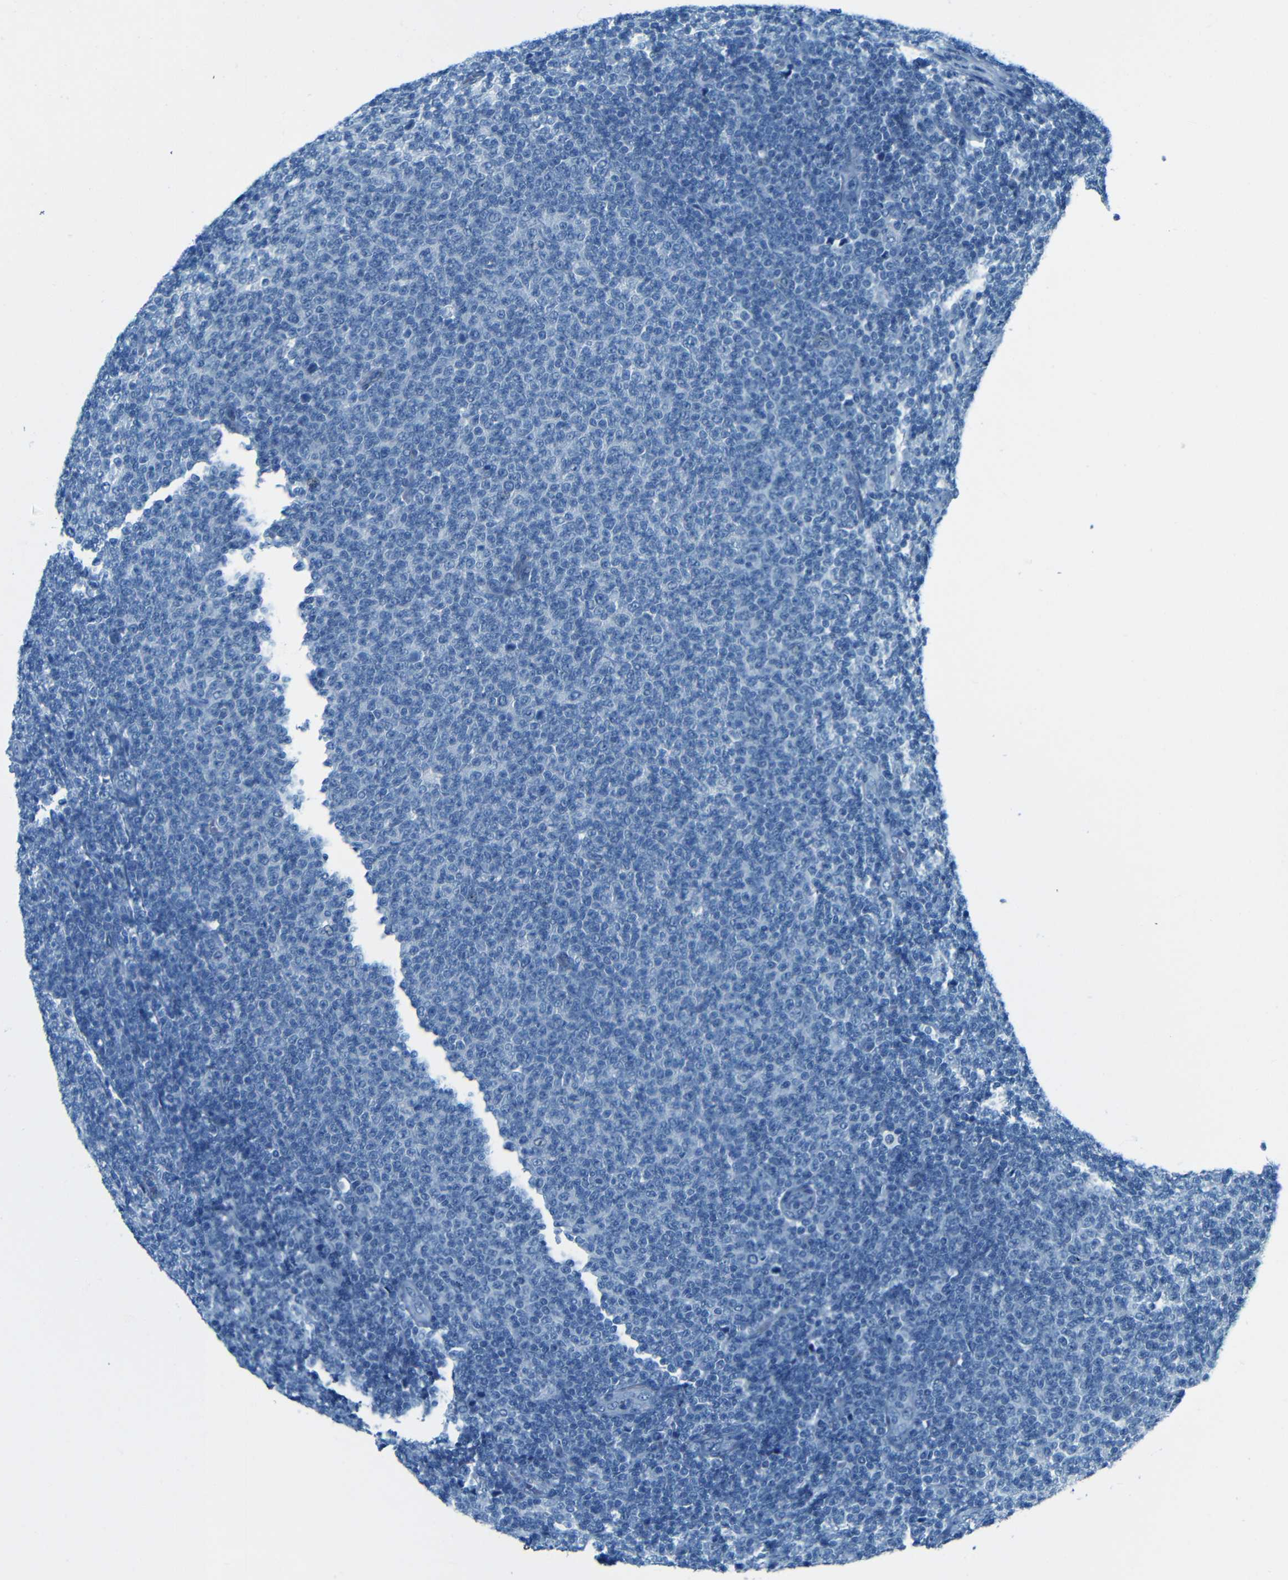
{"staining": {"intensity": "negative", "quantity": "none", "location": "none"}, "tissue": "lymphoma", "cell_type": "Tumor cells", "image_type": "cancer", "snomed": [{"axis": "morphology", "description": "Malignant lymphoma, non-Hodgkin's type, Low grade"}, {"axis": "topography", "description": "Lymph node"}], "caption": "Immunohistochemical staining of low-grade malignant lymphoma, non-Hodgkin's type exhibits no significant positivity in tumor cells. (Immunohistochemistry (ihc), brightfield microscopy, high magnification).", "gene": "MAP2", "patient": {"sex": "male", "age": 66}}